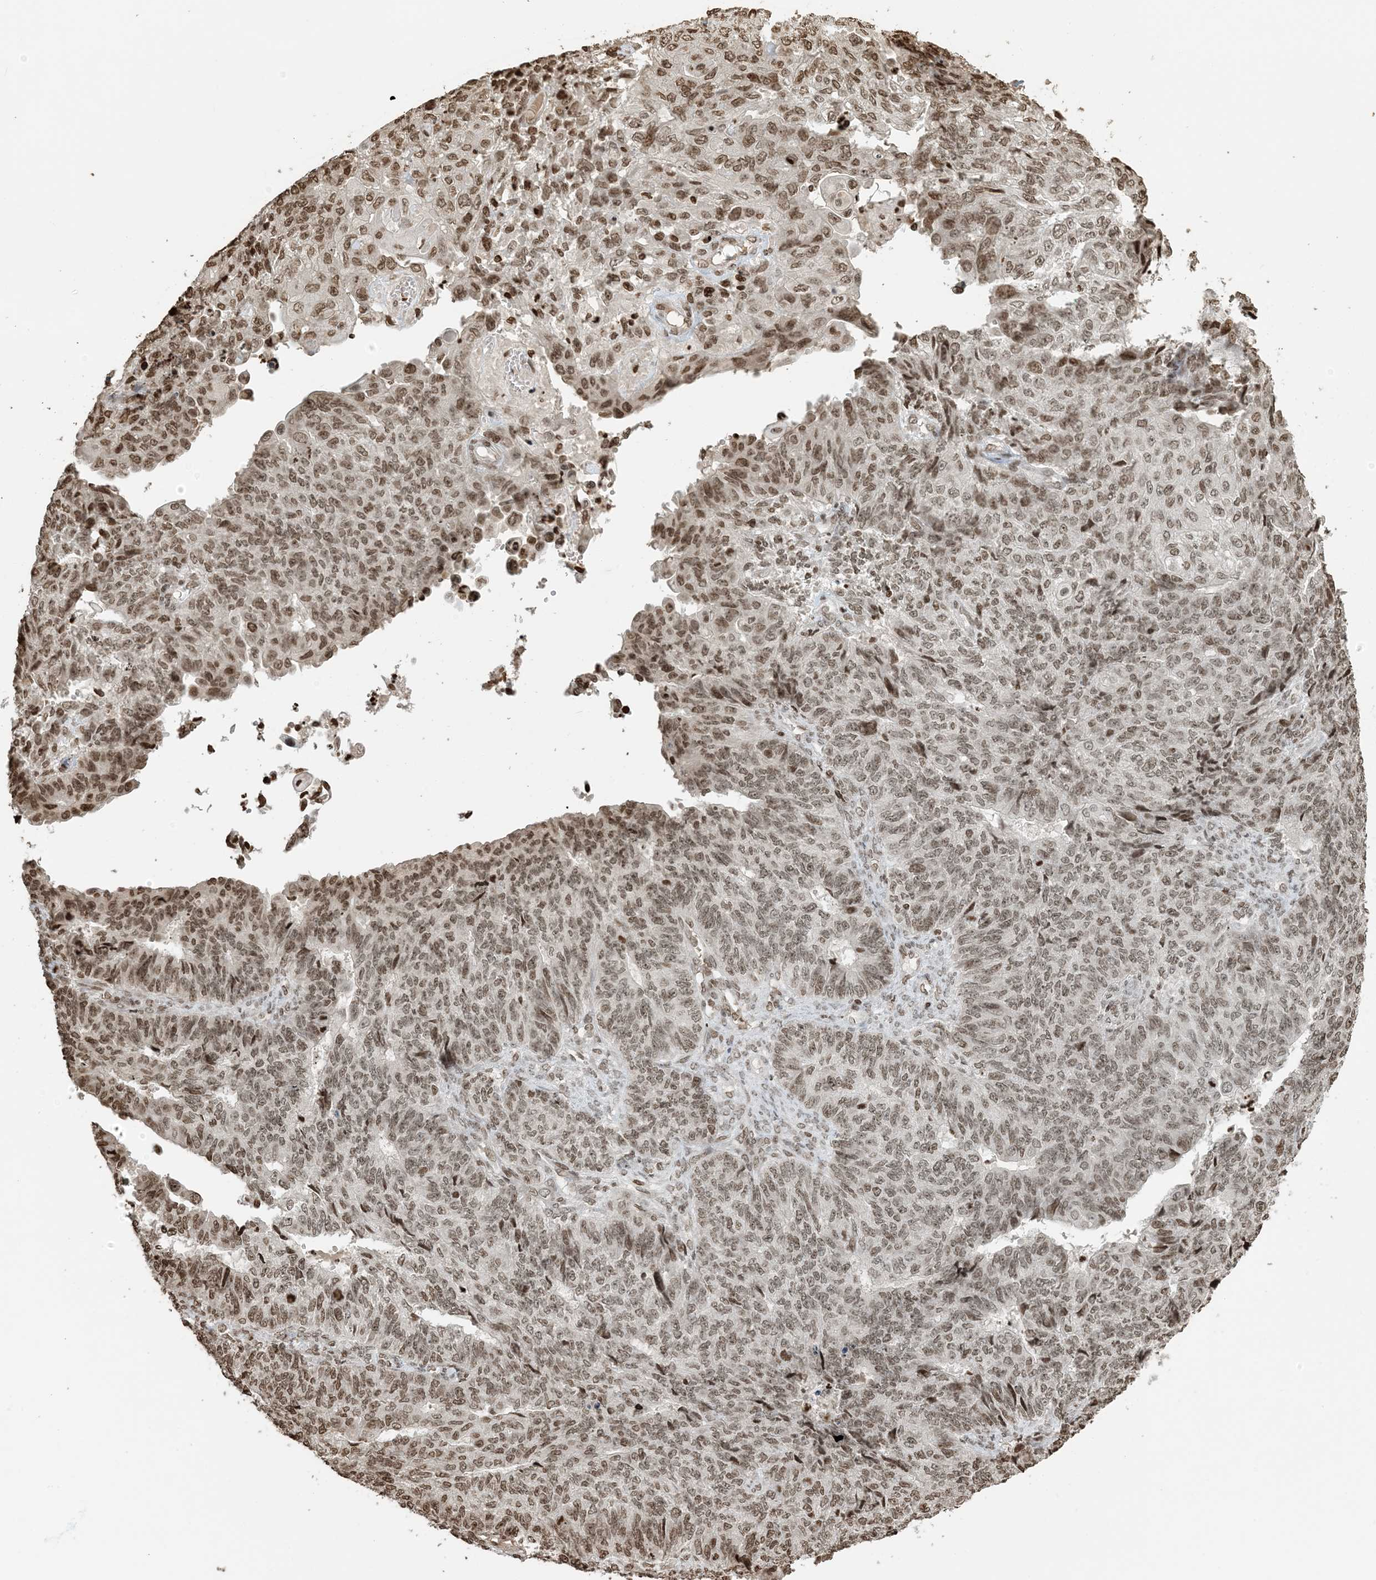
{"staining": {"intensity": "moderate", "quantity": ">75%", "location": "nuclear"}, "tissue": "endometrial cancer", "cell_type": "Tumor cells", "image_type": "cancer", "snomed": [{"axis": "morphology", "description": "Adenocarcinoma, NOS"}, {"axis": "topography", "description": "Endometrium"}], "caption": "Human endometrial cancer stained with a brown dye demonstrates moderate nuclear positive expression in approximately >75% of tumor cells.", "gene": "H3-3B", "patient": {"sex": "female", "age": 32}}